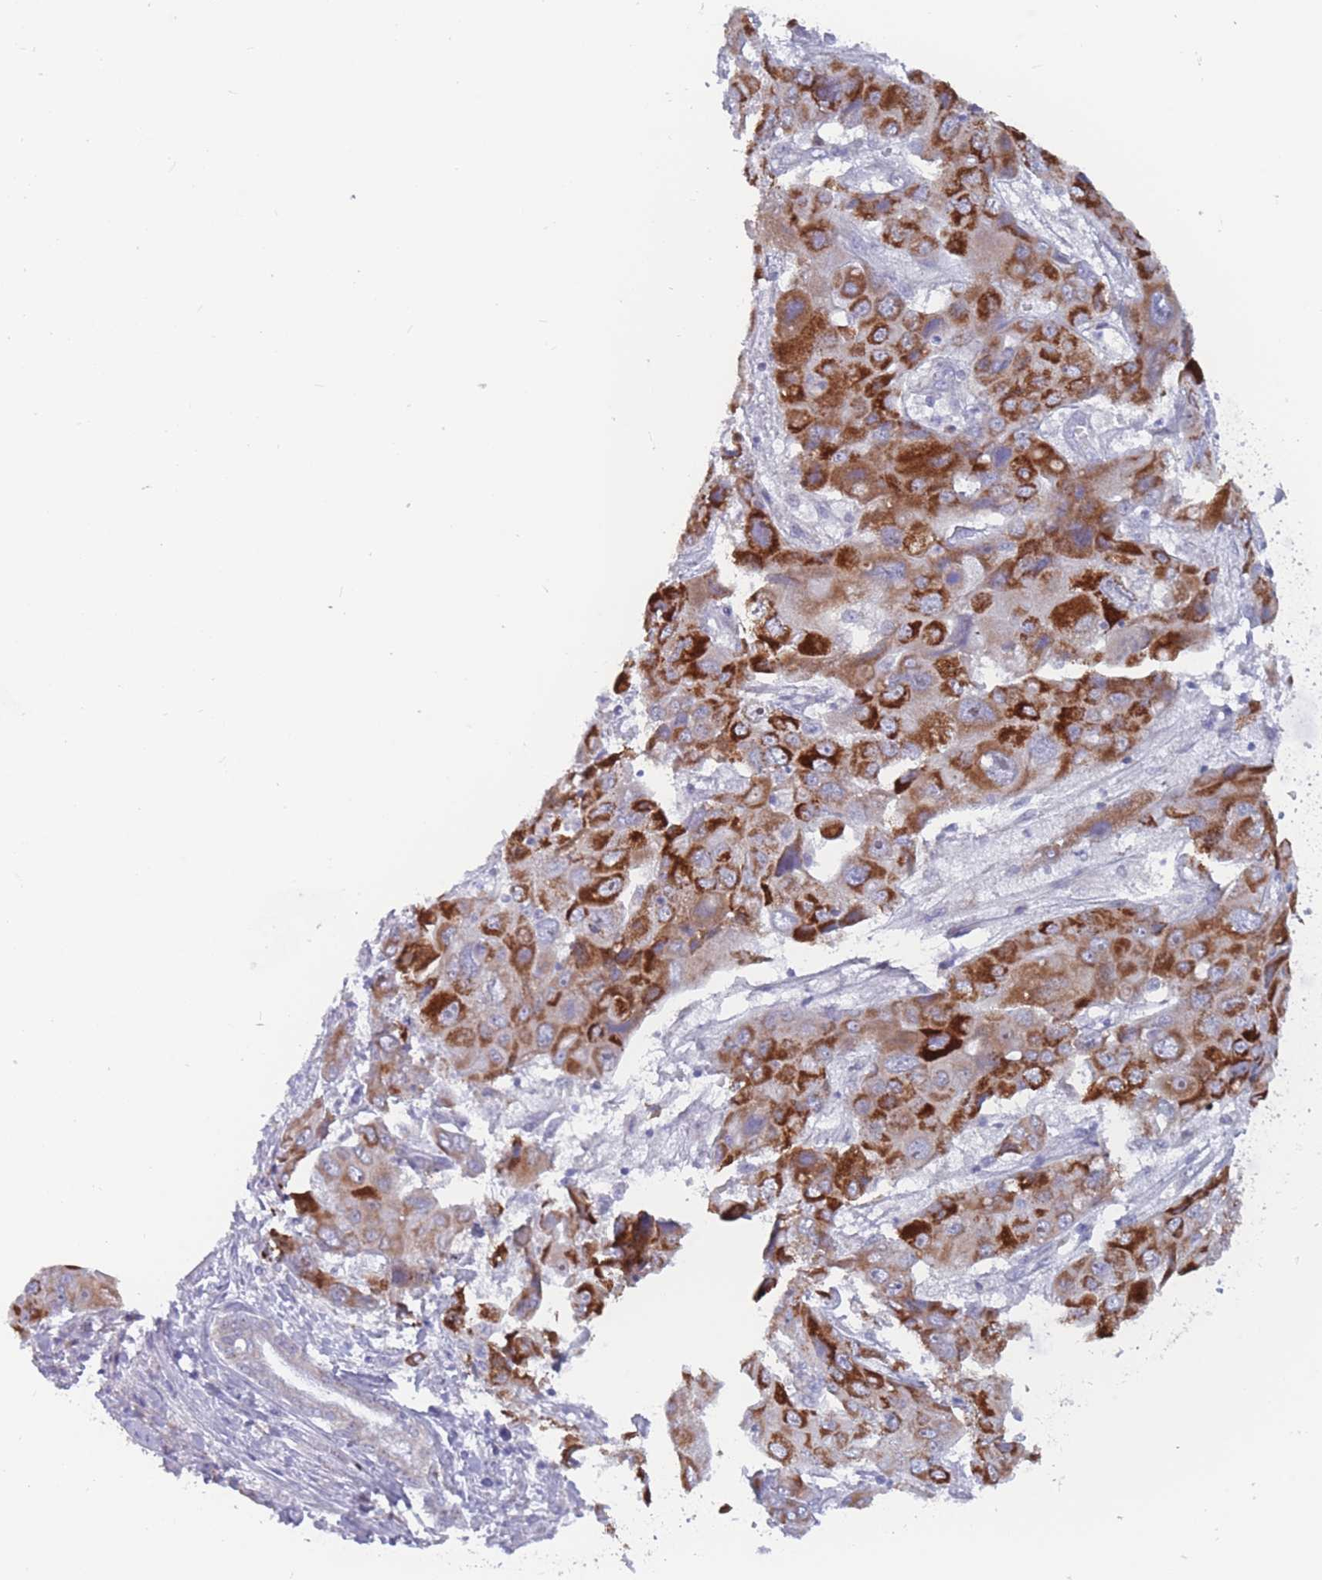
{"staining": {"intensity": "strong", "quantity": ">75%", "location": "cytoplasmic/membranous"}, "tissue": "liver cancer", "cell_type": "Tumor cells", "image_type": "cancer", "snomed": [{"axis": "morphology", "description": "Cholangiocarcinoma"}, {"axis": "topography", "description": "Liver"}], "caption": "High-magnification brightfield microscopy of liver cholangiocarcinoma stained with DAB (3,3'-diaminobenzidine) (brown) and counterstained with hematoxylin (blue). tumor cells exhibit strong cytoplasmic/membranous staining is identified in approximately>75% of cells. (DAB (3,3'-diaminobenzidine) = brown stain, brightfield microscopy at high magnification).", "gene": "ST8SIA5", "patient": {"sex": "male", "age": 67}}